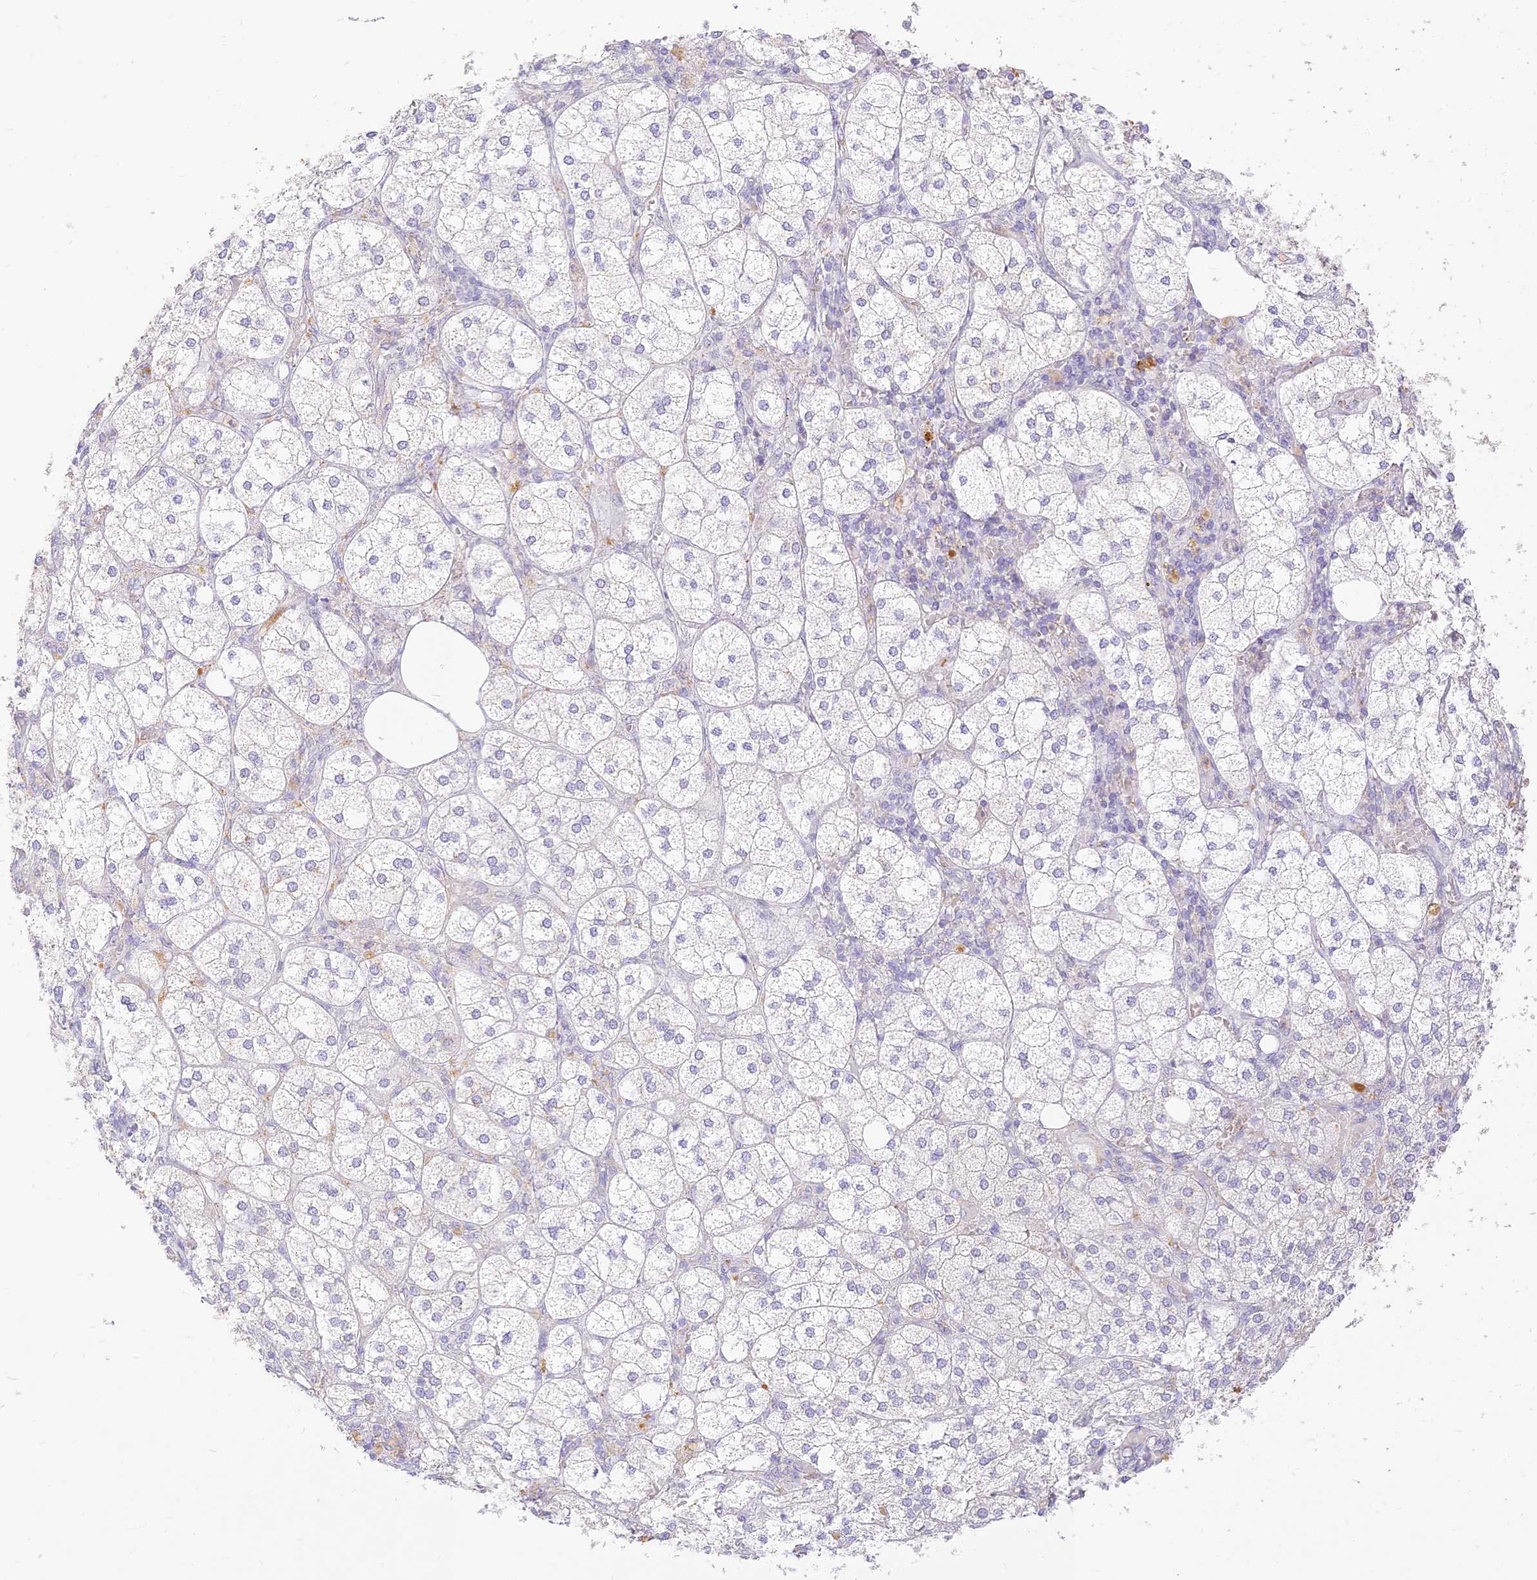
{"staining": {"intensity": "moderate", "quantity": "25%-75%", "location": "cytoplasmic/membranous"}, "tissue": "adrenal gland", "cell_type": "Glandular cells", "image_type": "normal", "snomed": [{"axis": "morphology", "description": "Normal tissue, NOS"}, {"axis": "topography", "description": "Adrenal gland"}], "caption": "Immunohistochemistry photomicrograph of benign adrenal gland: human adrenal gland stained using IHC exhibits medium levels of moderate protein expression localized specifically in the cytoplasmic/membranous of glandular cells, appearing as a cytoplasmic/membranous brown color.", "gene": "SEC13", "patient": {"sex": "female", "age": 61}}